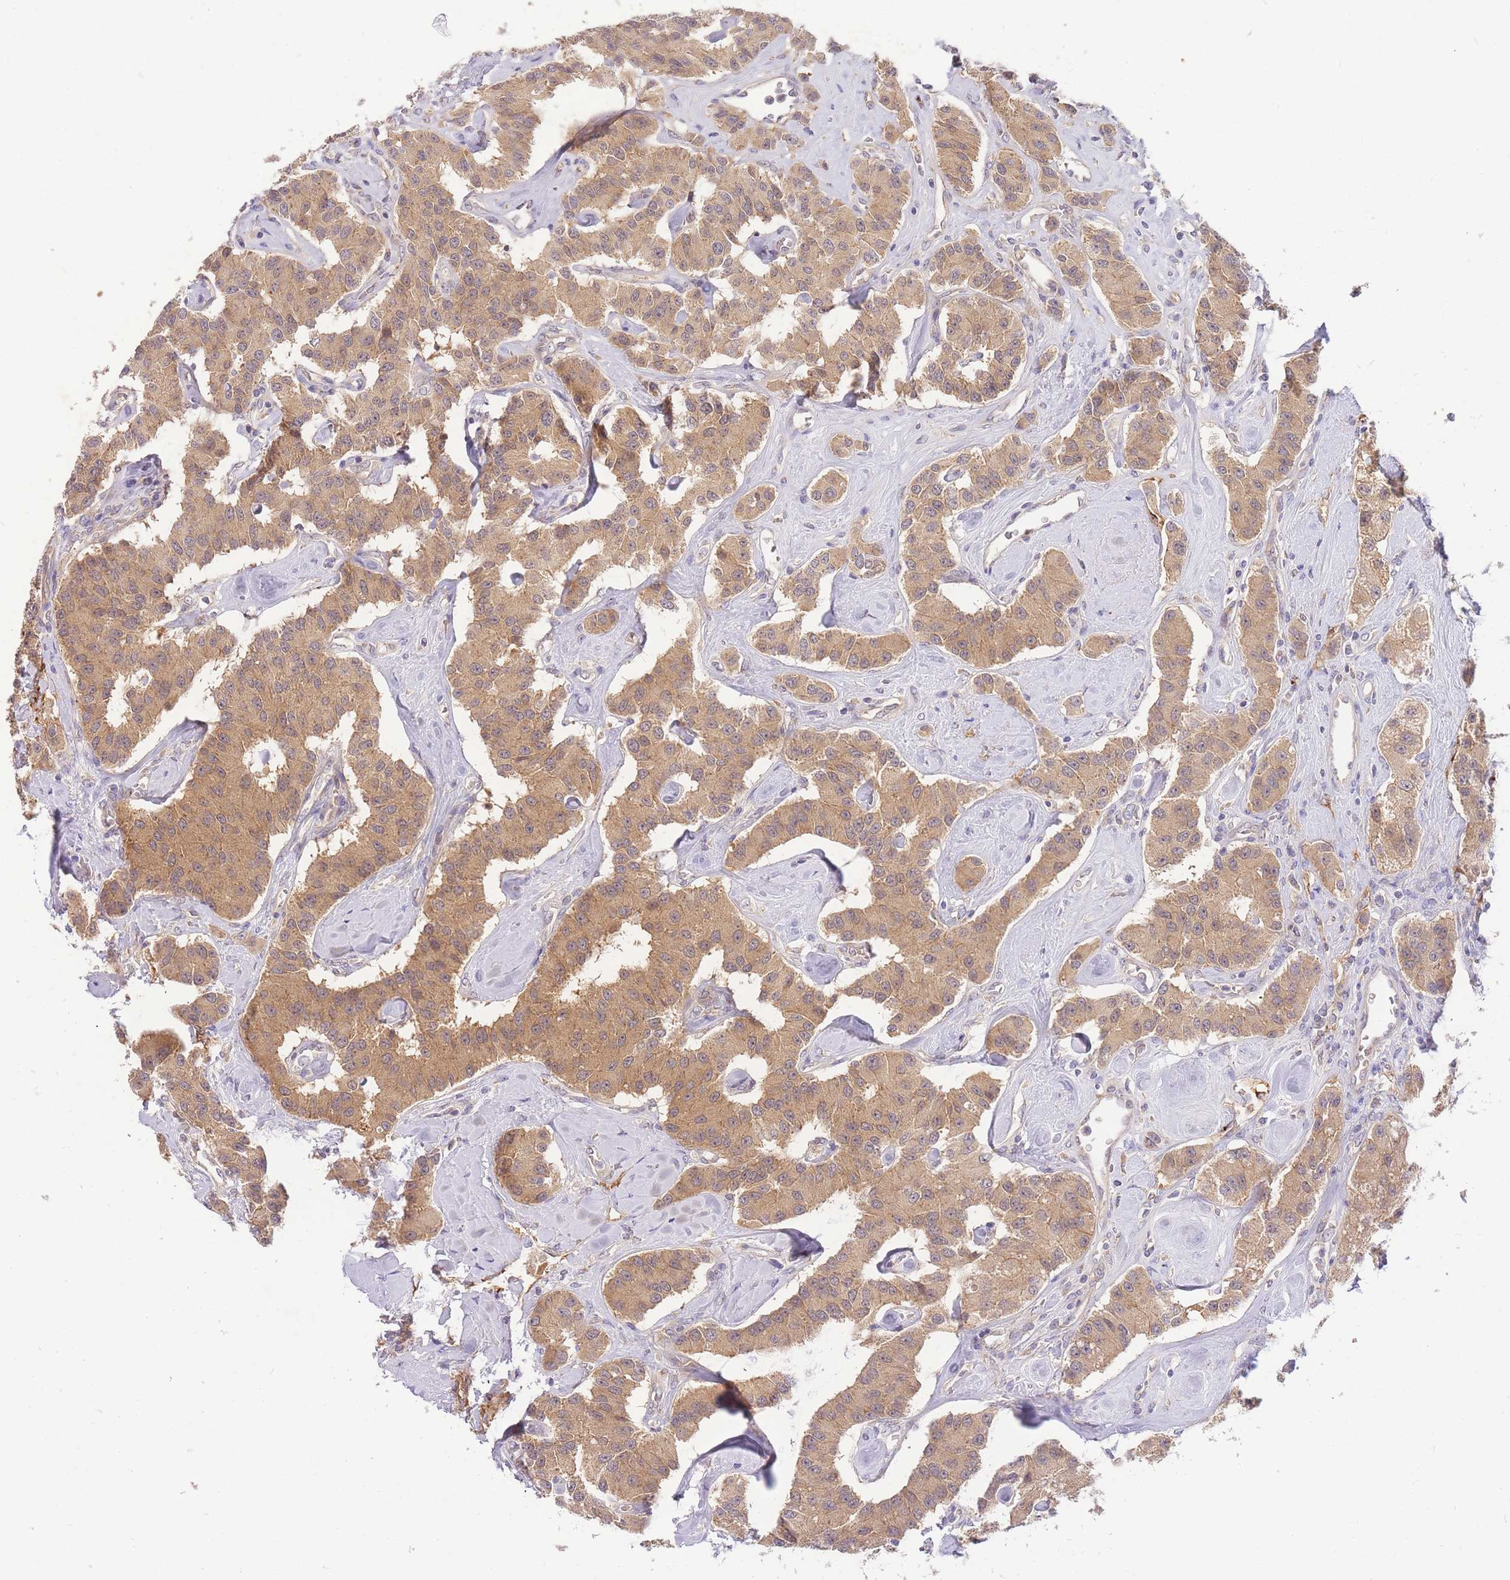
{"staining": {"intensity": "moderate", "quantity": ">75%", "location": "cytoplasmic/membranous,nuclear"}, "tissue": "carcinoid", "cell_type": "Tumor cells", "image_type": "cancer", "snomed": [{"axis": "morphology", "description": "Carcinoid, malignant, NOS"}, {"axis": "topography", "description": "Pancreas"}], "caption": "Malignant carcinoid stained with immunohistochemistry (IHC) displays moderate cytoplasmic/membranous and nuclear positivity in approximately >75% of tumor cells.", "gene": "ZNF577", "patient": {"sex": "male", "age": 41}}